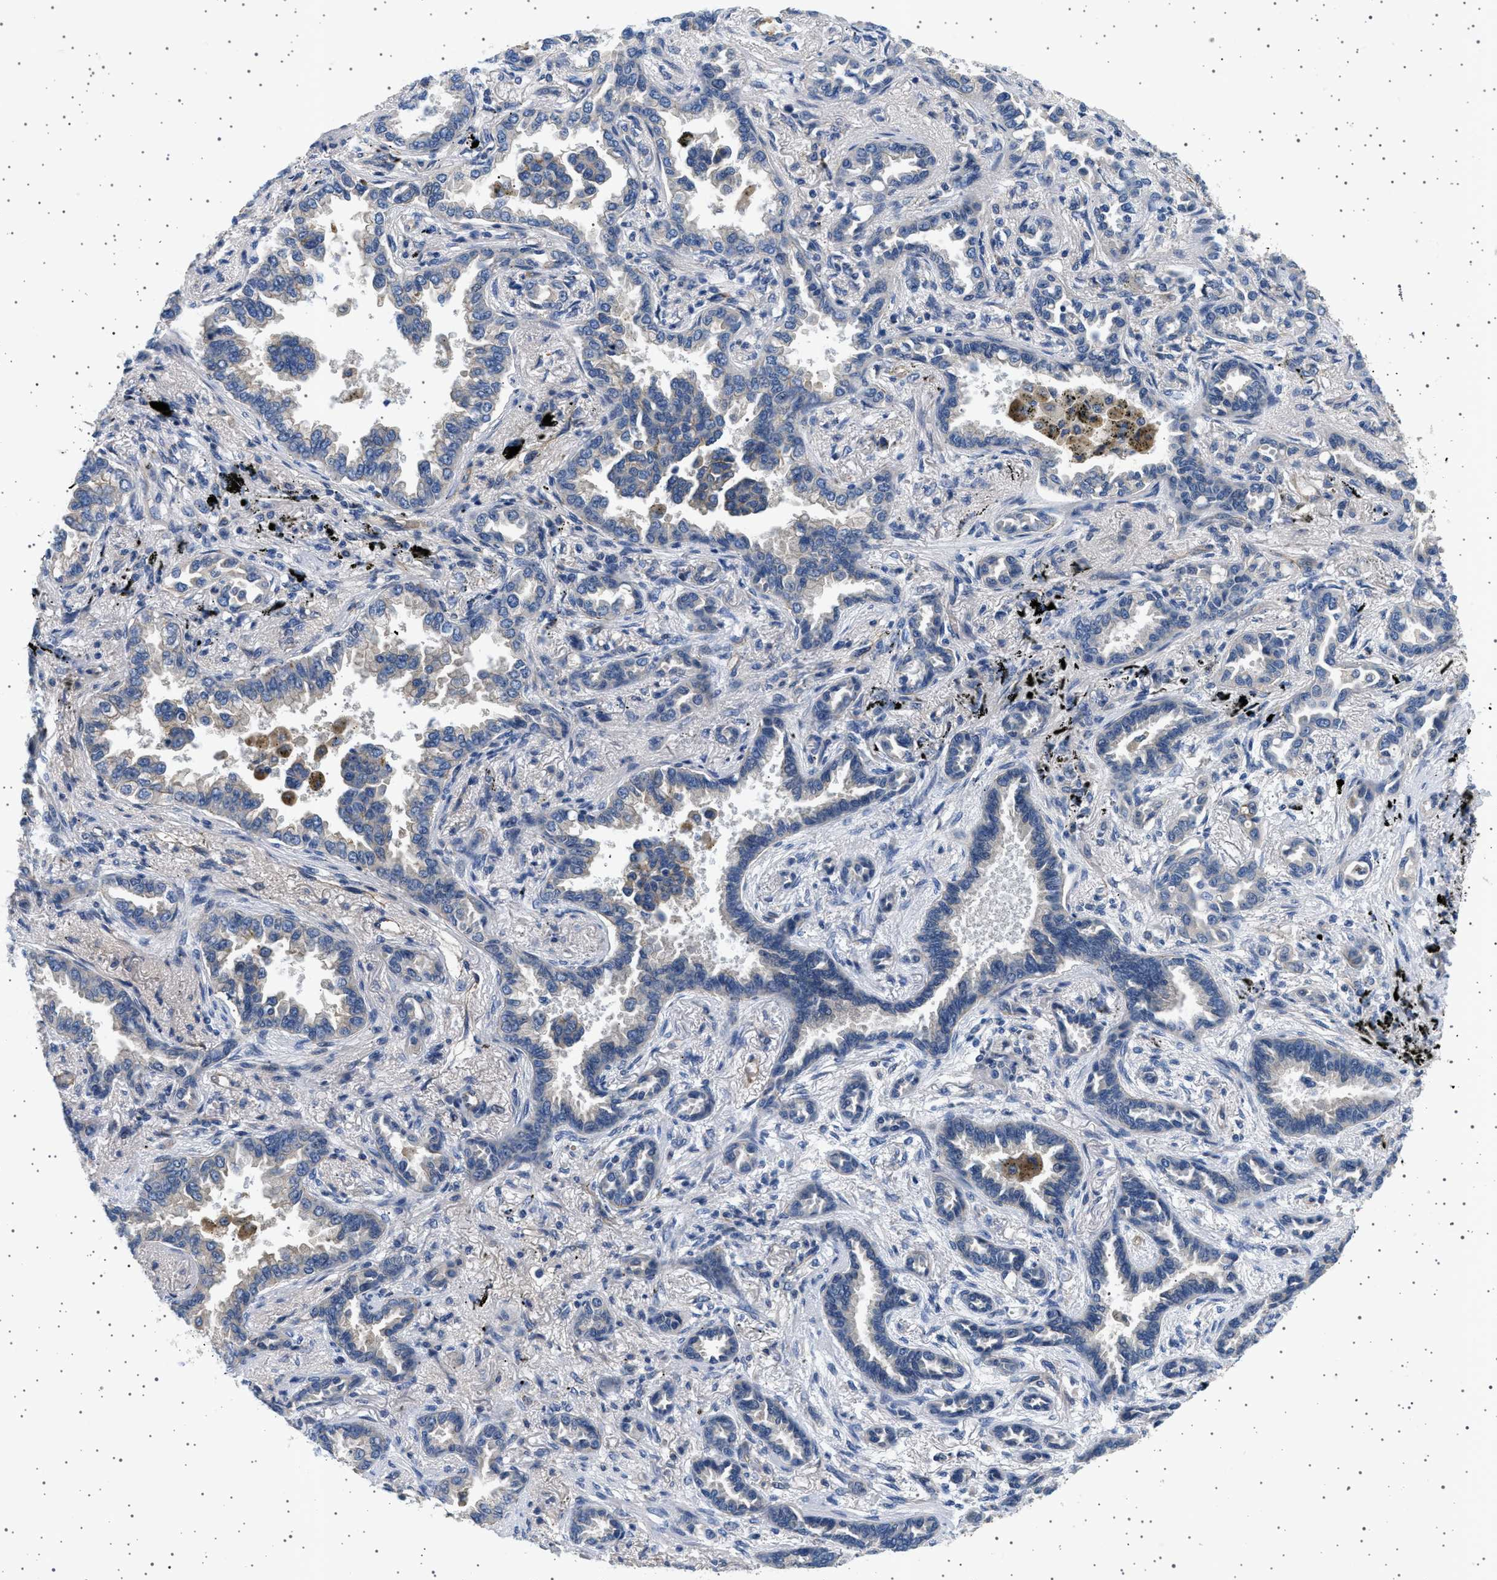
{"staining": {"intensity": "negative", "quantity": "none", "location": "none"}, "tissue": "lung cancer", "cell_type": "Tumor cells", "image_type": "cancer", "snomed": [{"axis": "morphology", "description": "Normal tissue, NOS"}, {"axis": "morphology", "description": "Adenocarcinoma, NOS"}, {"axis": "topography", "description": "Lung"}], "caption": "Tumor cells show no significant expression in lung cancer (adenocarcinoma).", "gene": "PLPP6", "patient": {"sex": "male", "age": 59}}